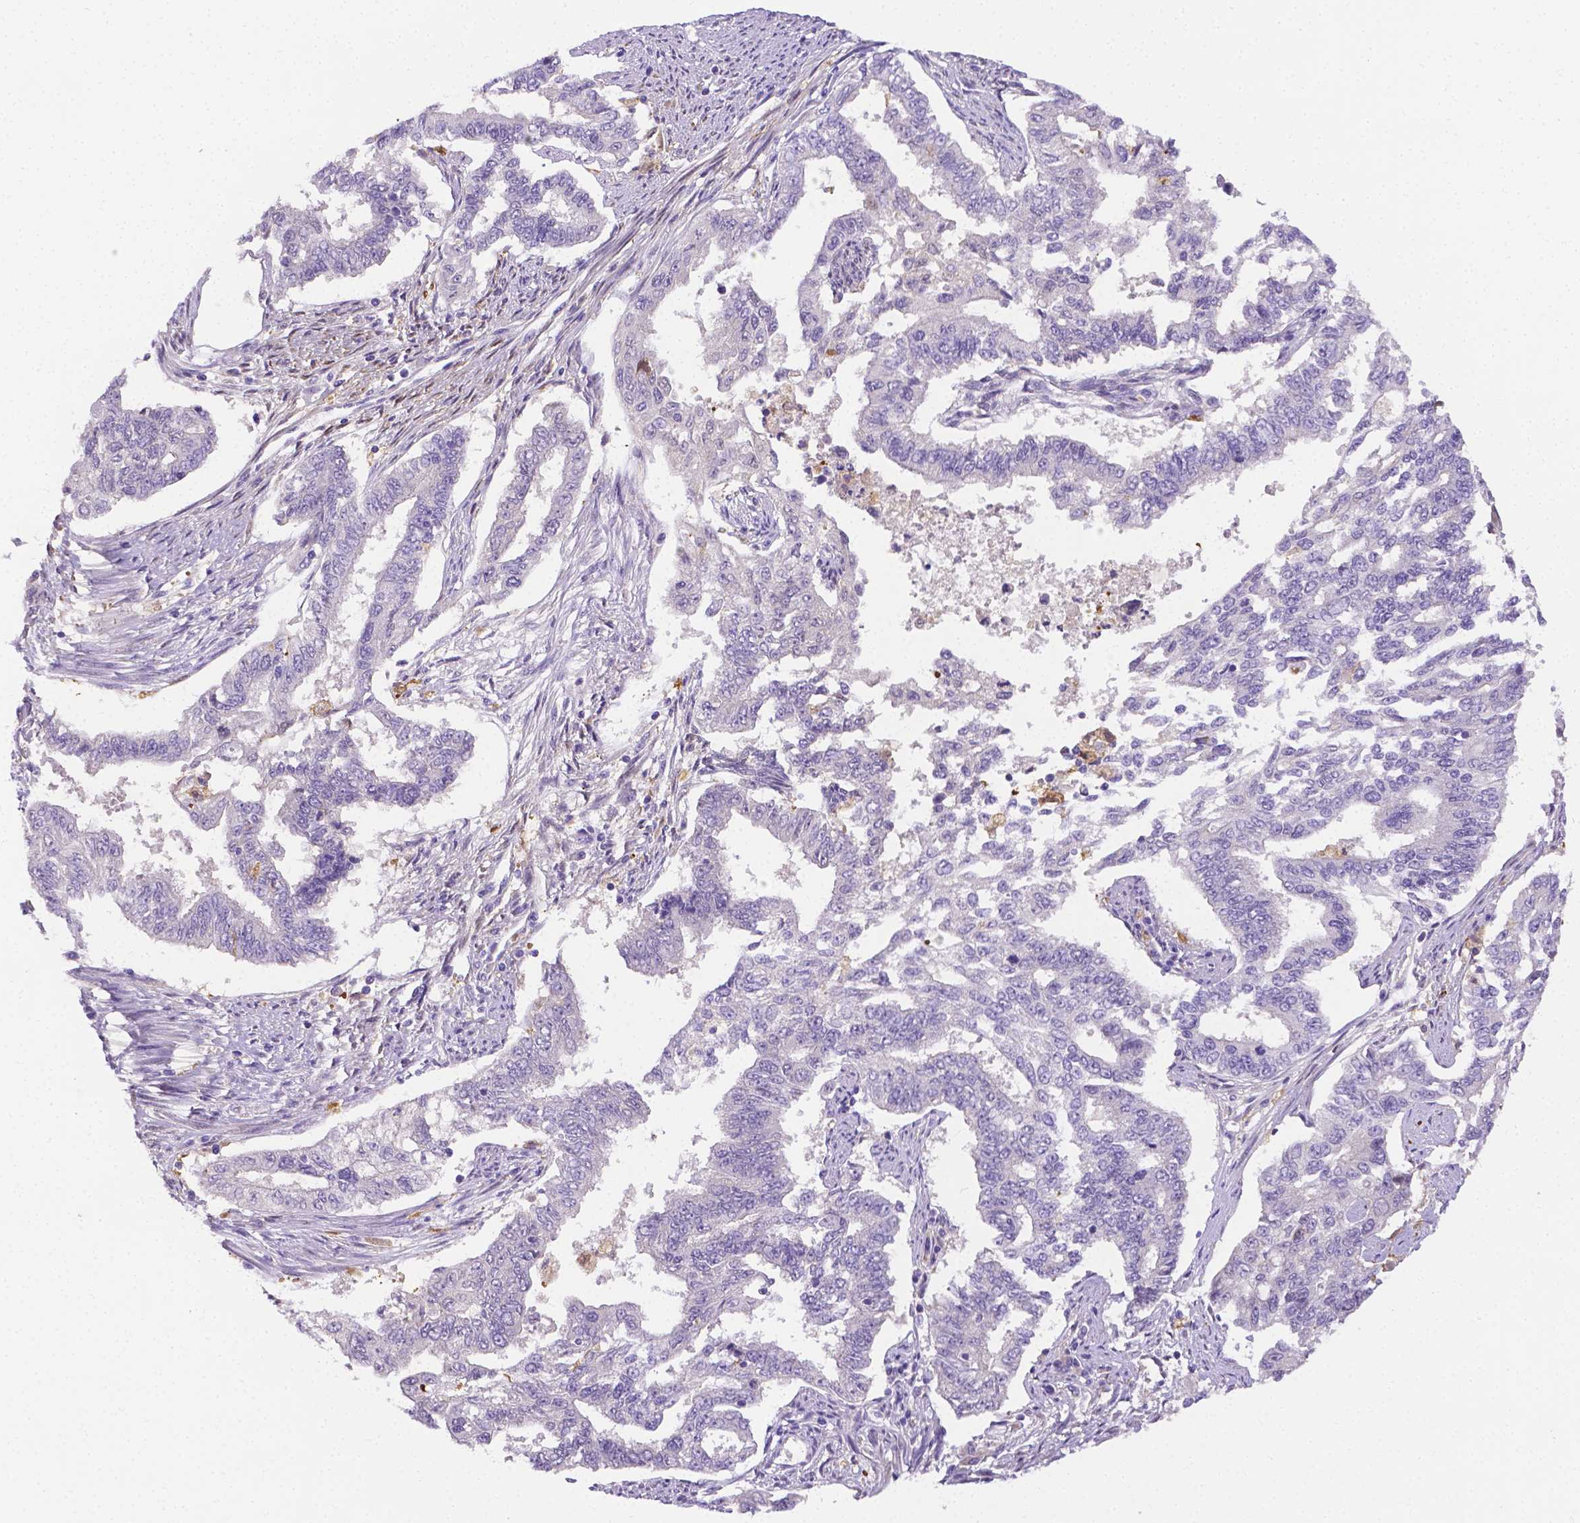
{"staining": {"intensity": "negative", "quantity": "none", "location": "none"}, "tissue": "endometrial cancer", "cell_type": "Tumor cells", "image_type": "cancer", "snomed": [{"axis": "morphology", "description": "Adenocarcinoma, NOS"}, {"axis": "topography", "description": "Uterus"}], "caption": "Immunohistochemistry (IHC) of human endometrial adenocarcinoma displays no staining in tumor cells.", "gene": "NXPH2", "patient": {"sex": "female", "age": 59}}